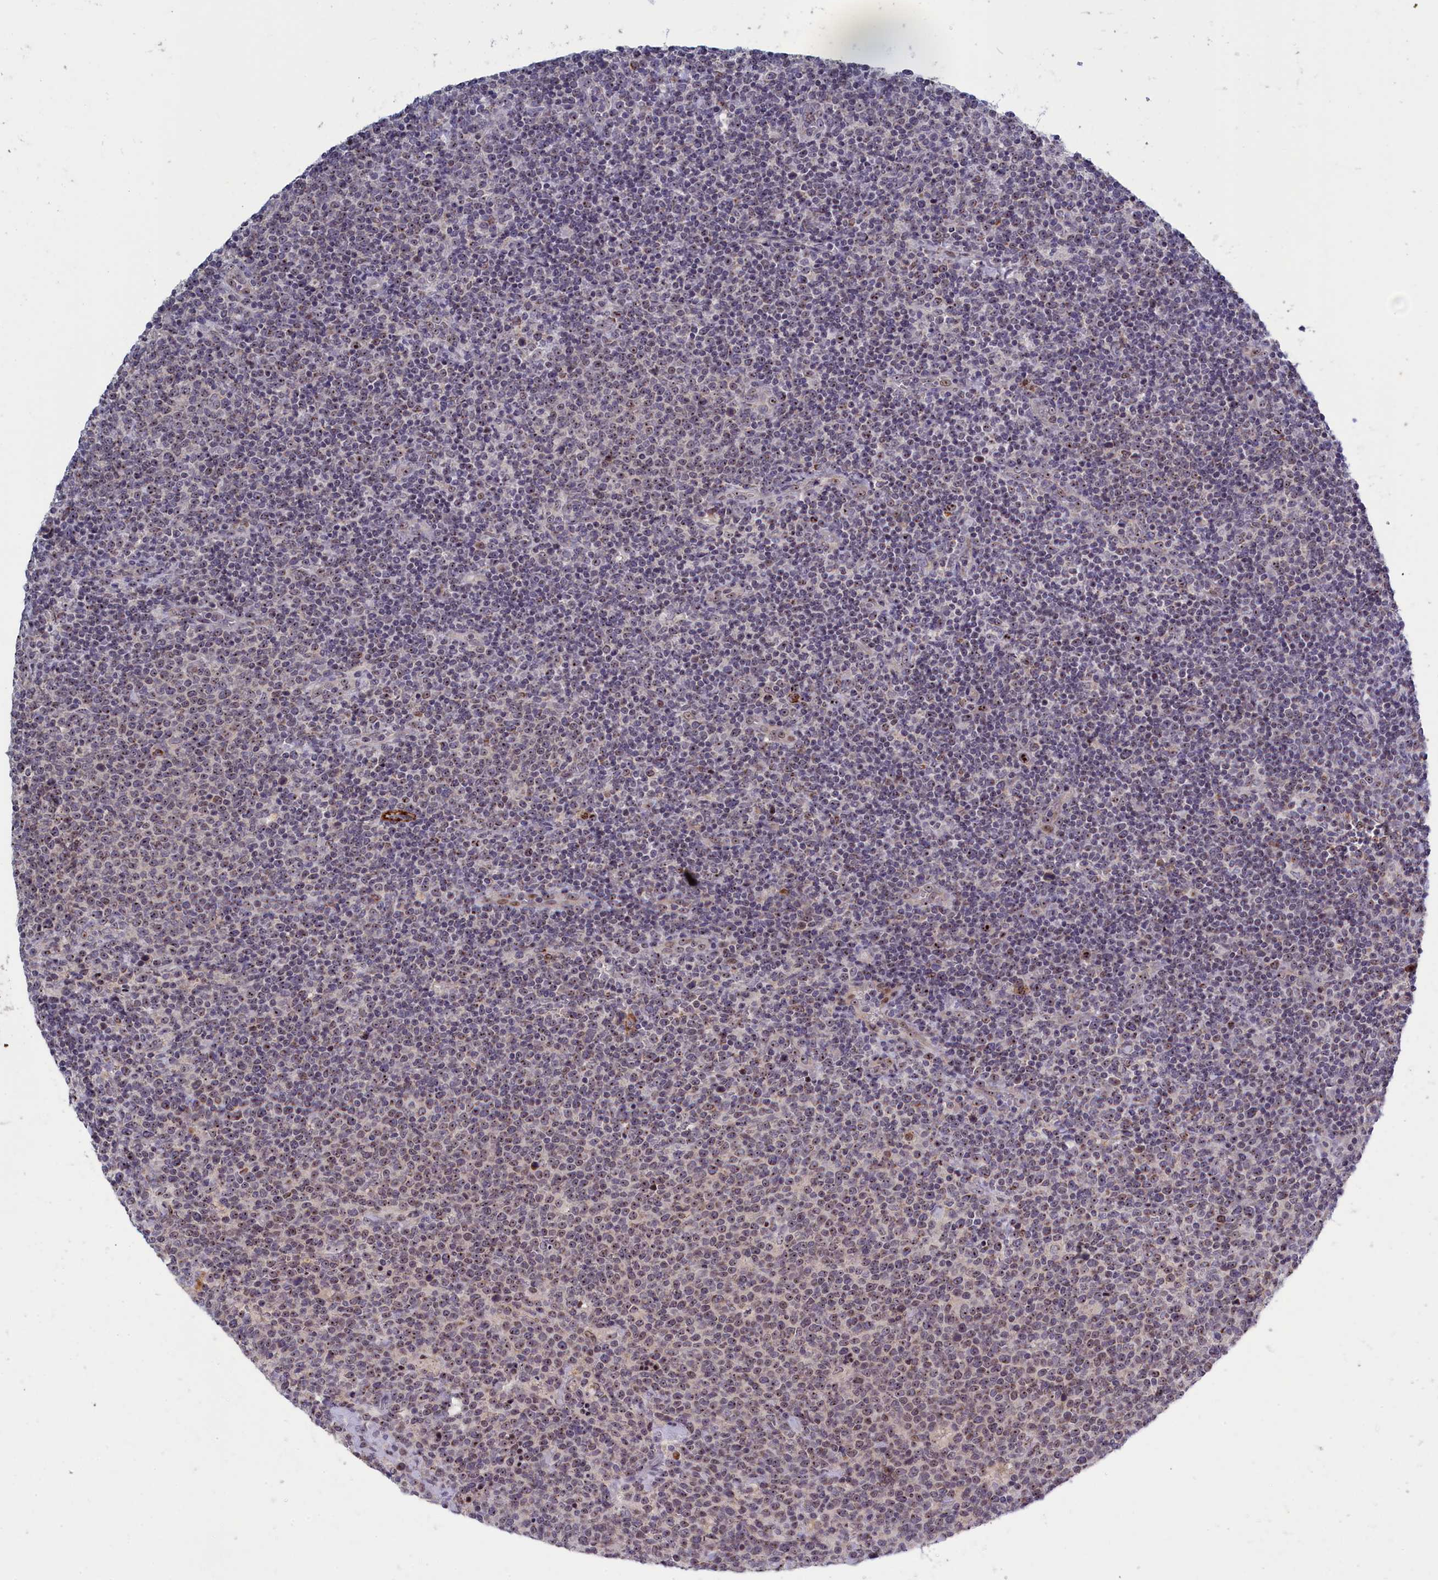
{"staining": {"intensity": "weak", "quantity": "25%-75%", "location": "nuclear"}, "tissue": "lymphoma", "cell_type": "Tumor cells", "image_type": "cancer", "snomed": [{"axis": "morphology", "description": "Malignant lymphoma, non-Hodgkin's type, High grade"}, {"axis": "topography", "description": "Lymph node"}], "caption": "Protein staining displays weak nuclear positivity in about 25%-75% of tumor cells in malignant lymphoma, non-Hodgkin's type (high-grade).", "gene": "PPAN", "patient": {"sex": "male", "age": 61}}